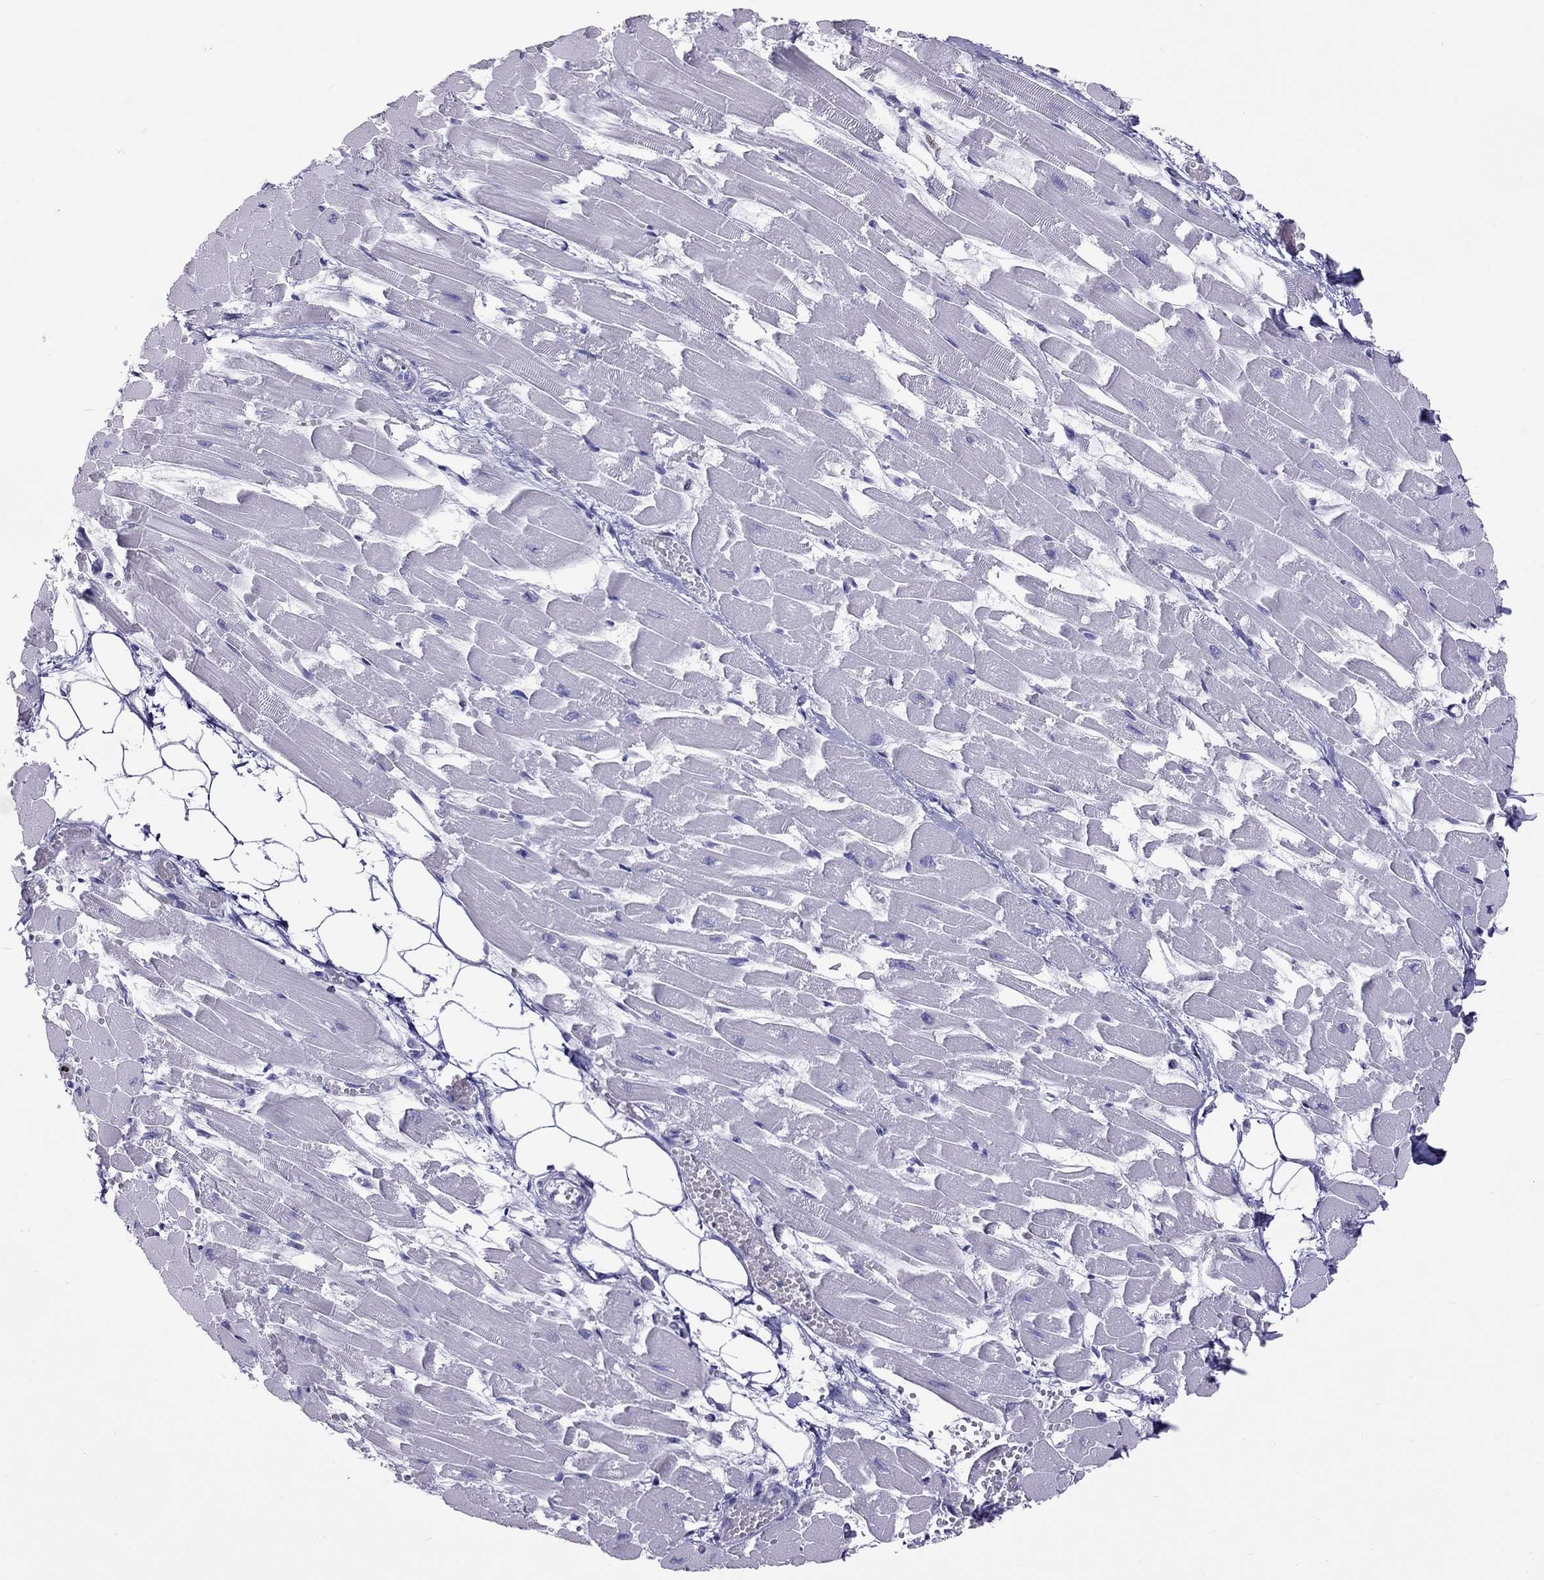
{"staining": {"intensity": "negative", "quantity": "none", "location": "none"}, "tissue": "heart muscle", "cell_type": "Cardiomyocytes", "image_type": "normal", "snomed": [{"axis": "morphology", "description": "Normal tissue, NOS"}, {"axis": "topography", "description": "Heart"}], "caption": "DAB (3,3'-diaminobenzidine) immunohistochemical staining of normal heart muscle exhibits no significant expression in cardiomyocytes. Brightfield microscopy of IHC stained with DAB (brown) and hematoxylin (blue), captured at high magnification.", "gene": "SLAMF1", "patient": {"sex": "female", "age": 52}}